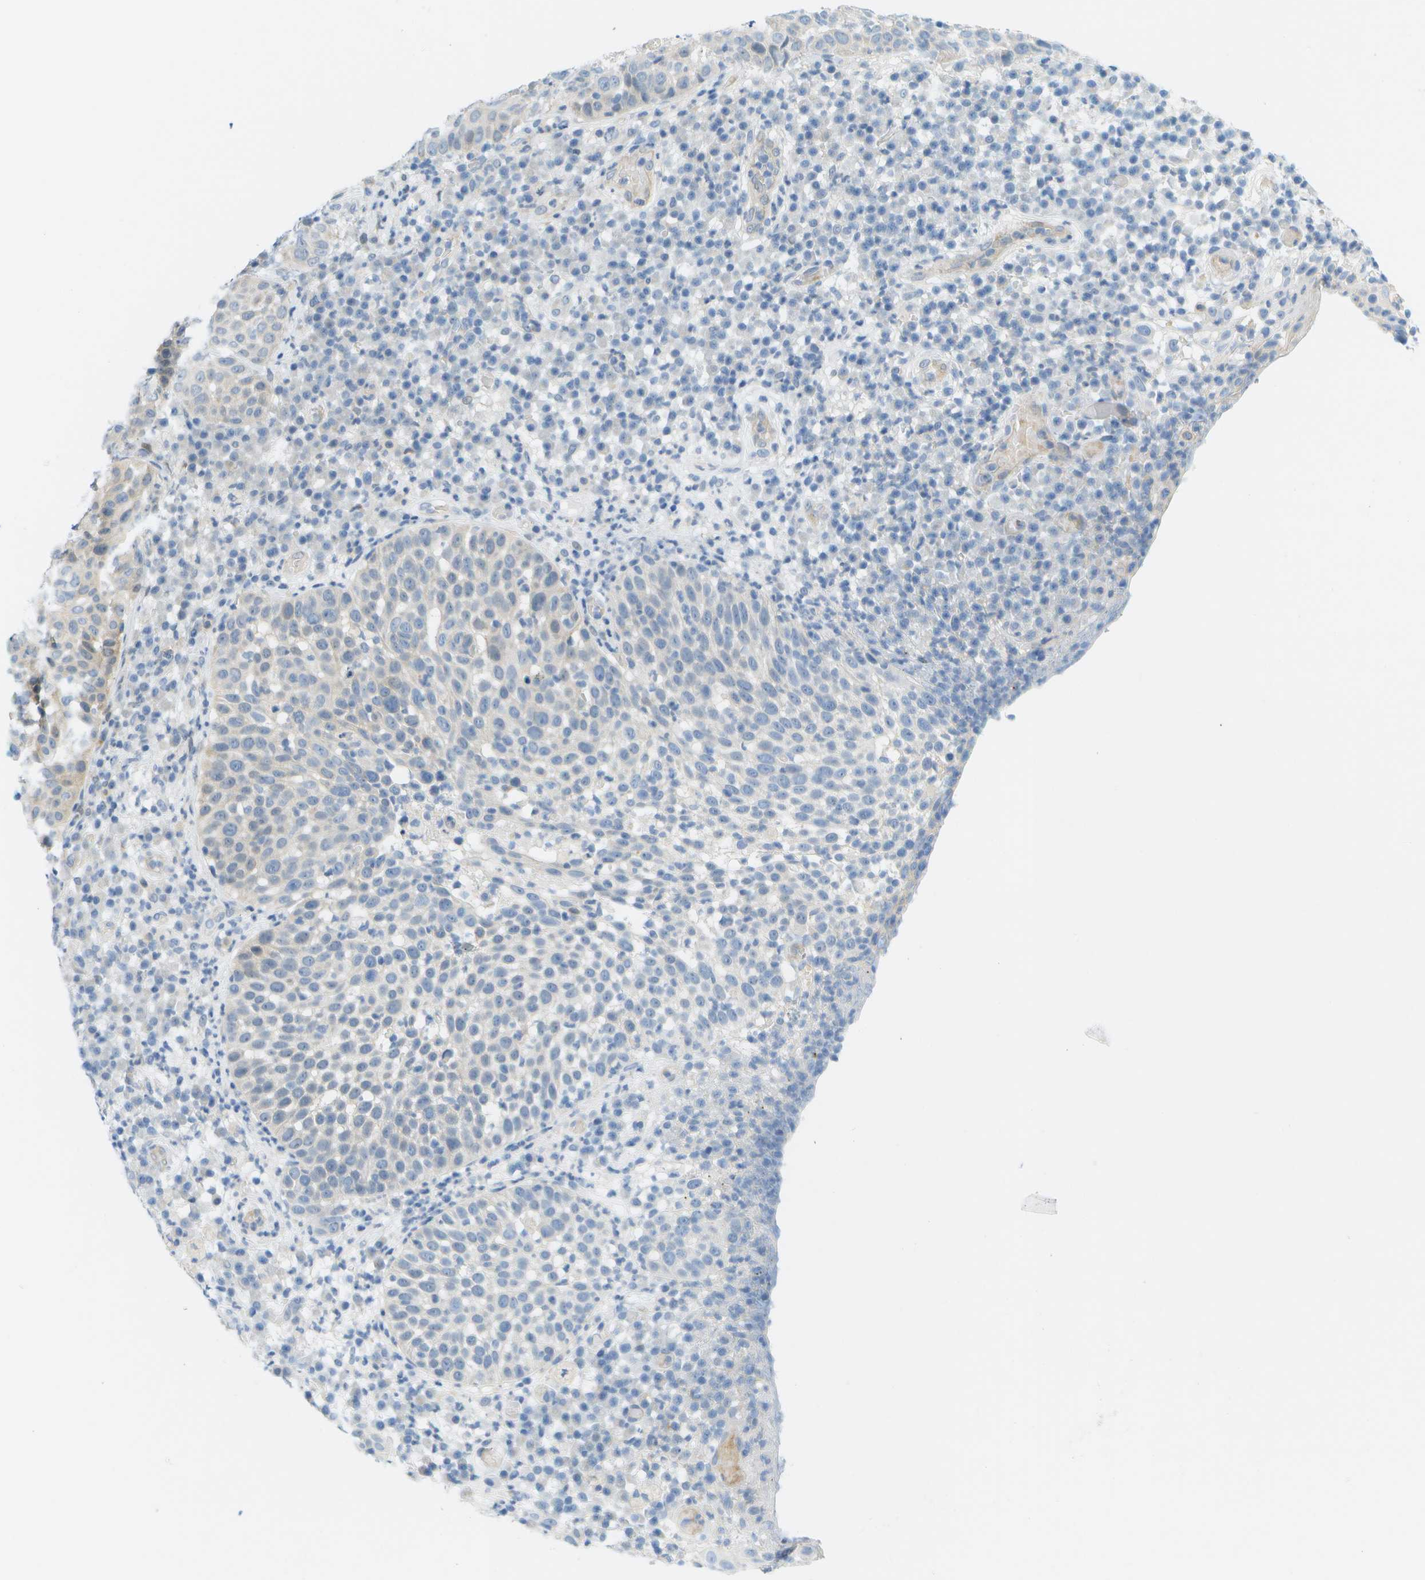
{"staining": {"intensity": "negative", "quantity": "none", "location": "none"}, "tissue": "skin cancer", "cell_type": "Tumor cells", "image_type": "cancer", "snomed": [{"axis": "morphology", "description": "Squamous cell carcinoma in situ, NOS"}, {"axis": "morphology", "description": "Squamous cell carcinoma, NOS"}, {"axis": "topography", "description": "Skin"}], "caption": "An immunohistochemistry photomicrograph of skin squamous cell carcinoma is shown. There is no staining in tumor cells of skin squamous cell carcinoma.", "gene": "CUL9", "patient": {"sex": "male", "age": 93}}